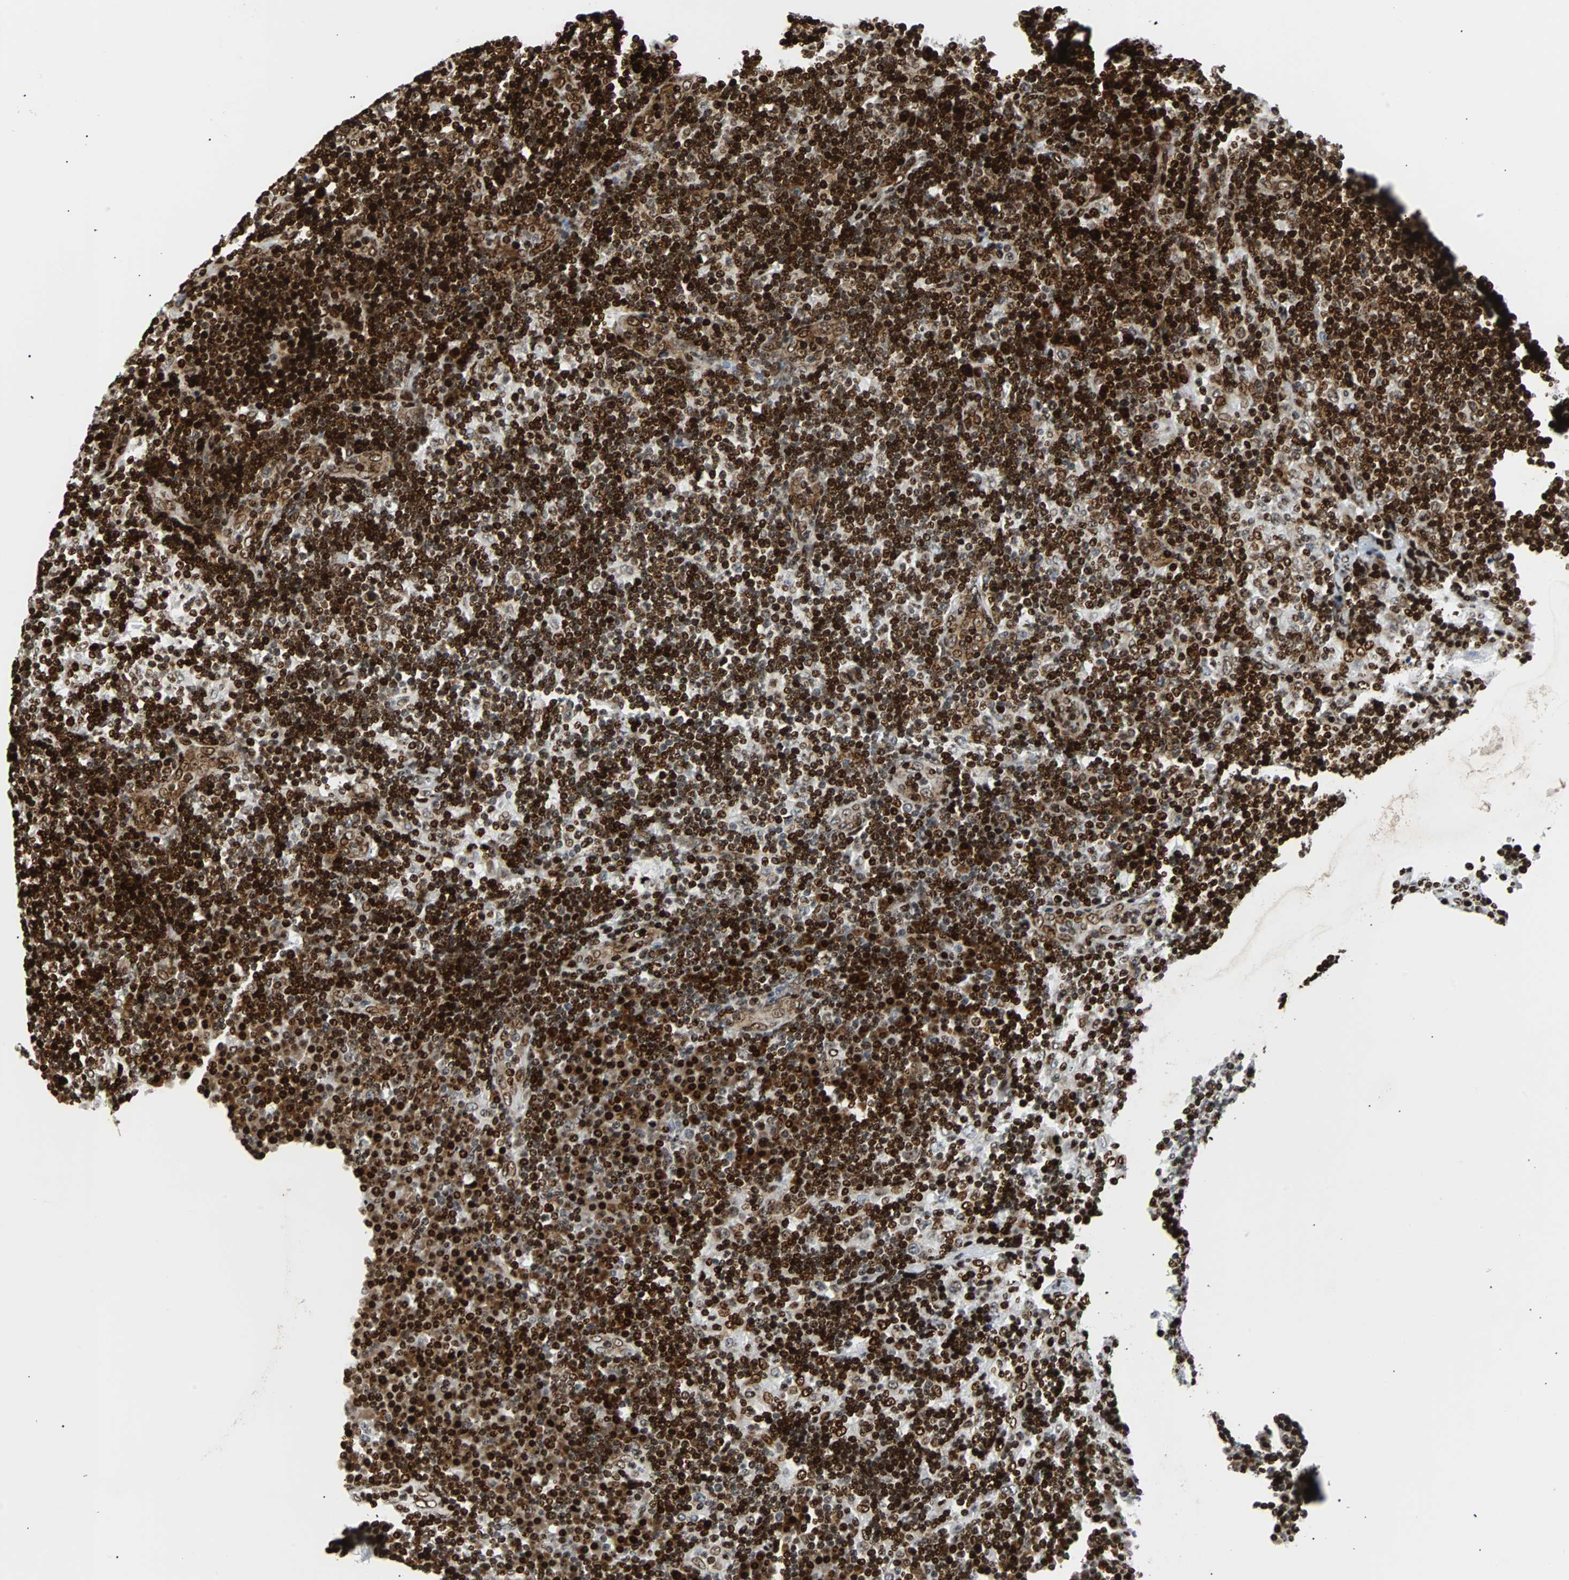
{"staining": {"intensity": "strong", "quantity": "25%-75%", "location": "nuclear"}, "tissue": "lymph node", "cell_type": "Germinal center cells", "image_type": "normal", "snomed": [{"axis": "morphology", "description": "Normal tissue, NOS"}, {"axis": "morphology", "description": "Squamous cell carcinoma, metastatic, NOS"}, {"axis": "topography", "description": "Lymph node"}], "caption": "Strong nuclear staining for a protein is seen in about 25%-75% of germinal center cells of benign lymph node using immunohistochemistry.", "gene": "ZNF131", "patient": {"sex": "female", "age": 53}}